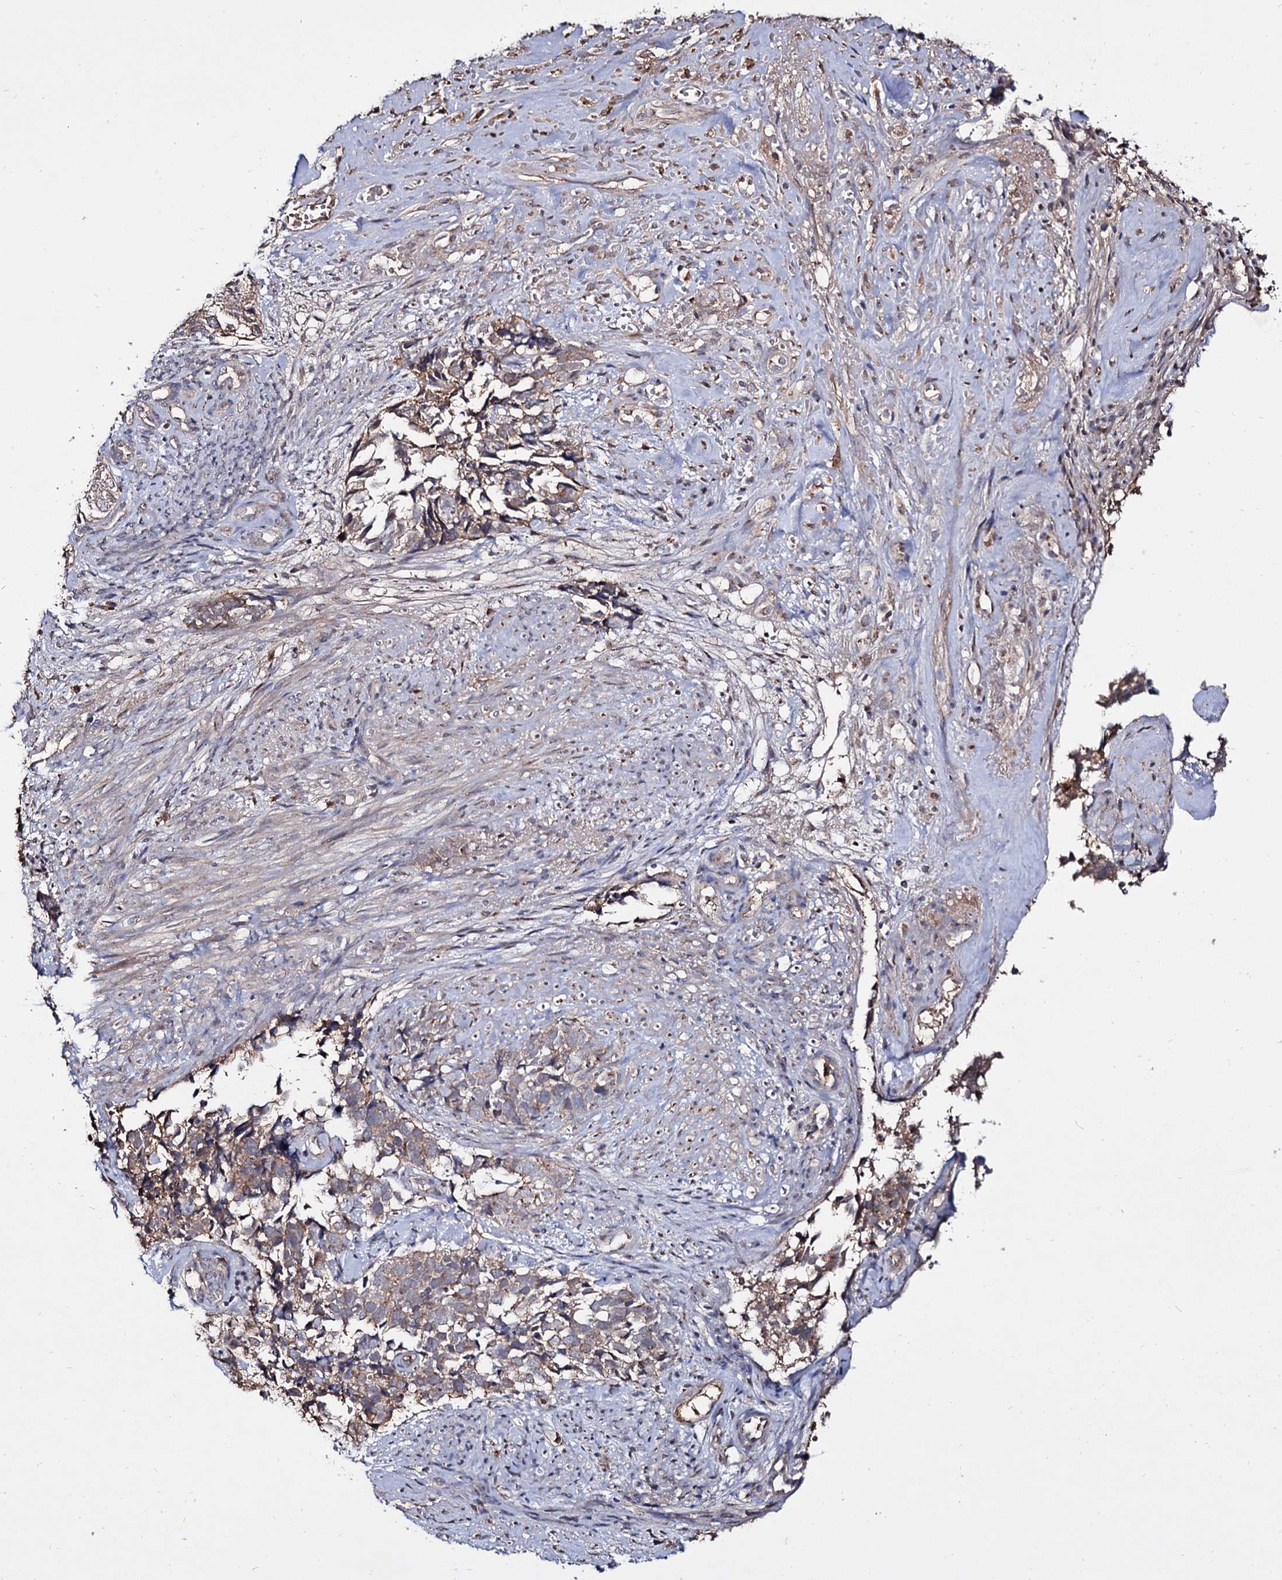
{"staining": {"intensity": "weak", "quantity": ">75%", "location": "cytoplasmic/membranous"}, "tissue": "cervical cancer", "cell_type": "Tumor cells", "image_type": "cancer", "snomed": [{"axis": "morphology", "description": "Squamous cell carcinoma, NOS"}, {"axis": "topography", "description": "Cervix"}], "caption": "Immunohistochemistry (DAB (3,3'-diaminobenzidine)) staining of human cervical cancer (squamous cell carcinoma) demonstrates weak cytoplasmic/membranous protein staining in about >75% of tumor cells.", "gene": "ARFIP2", "patient": {"sex": "female", "age": 63}}